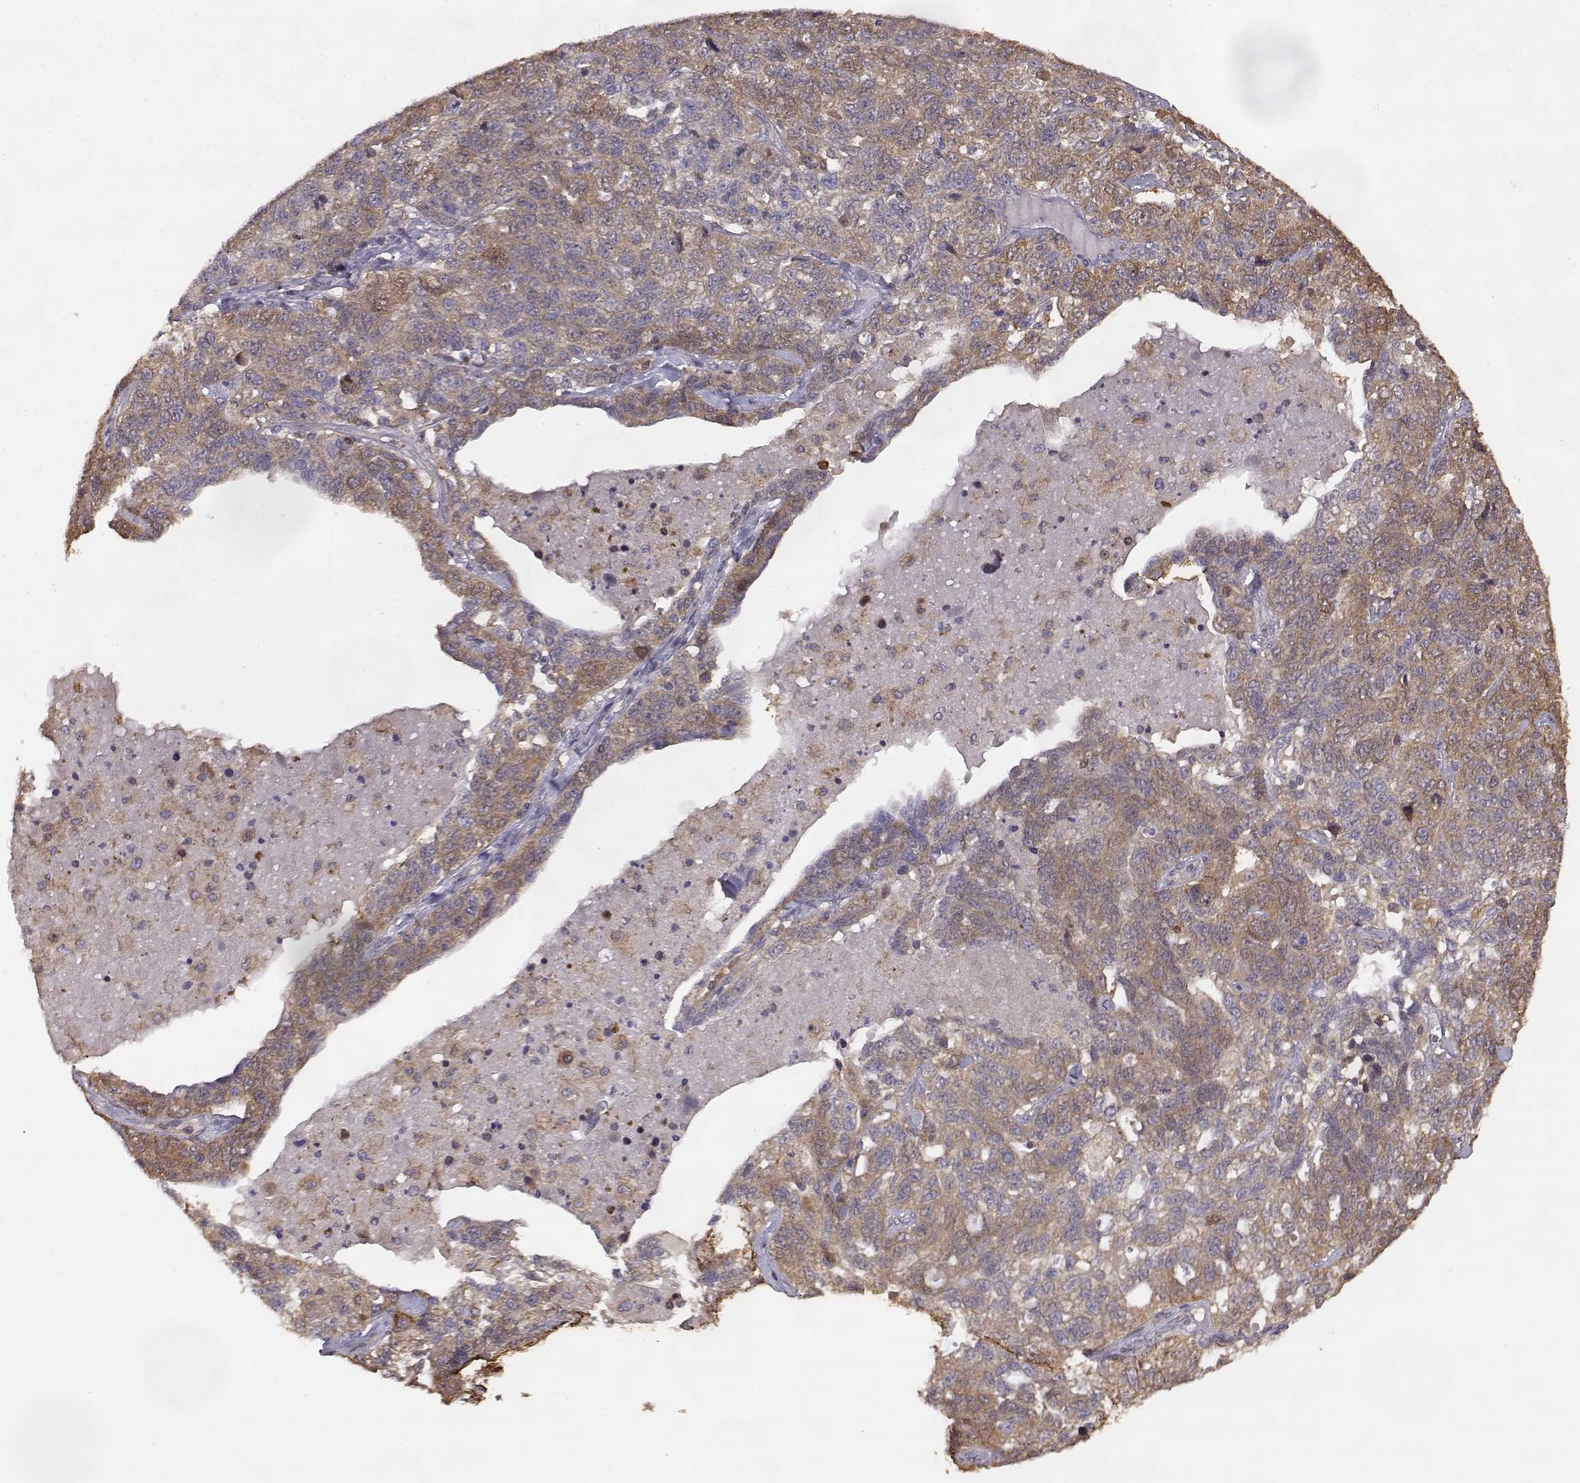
{"staining": {"intensity": "weak", "quantity": ">75%", "location": "cytoplasmic/membranous"}, "tissue": "ovarian cancer", "cell_type": "Tumor cells", "image_type": "cancer", "snomed": [{"axis": "morphology", "description": "Cystadenocarcinoma, serous, NOS"}, {"axis": "topography", "description": "Ovary"}], "caption": "About >75% of tumor cells in ovarian serous cystadenocarcinoma demonstrate weak cytoplasmic/membranous protein staining as visualized by brown immunohistochemical staining.", "gene": "CRIM1", "patient": {"sex": "female", "age": 71}}